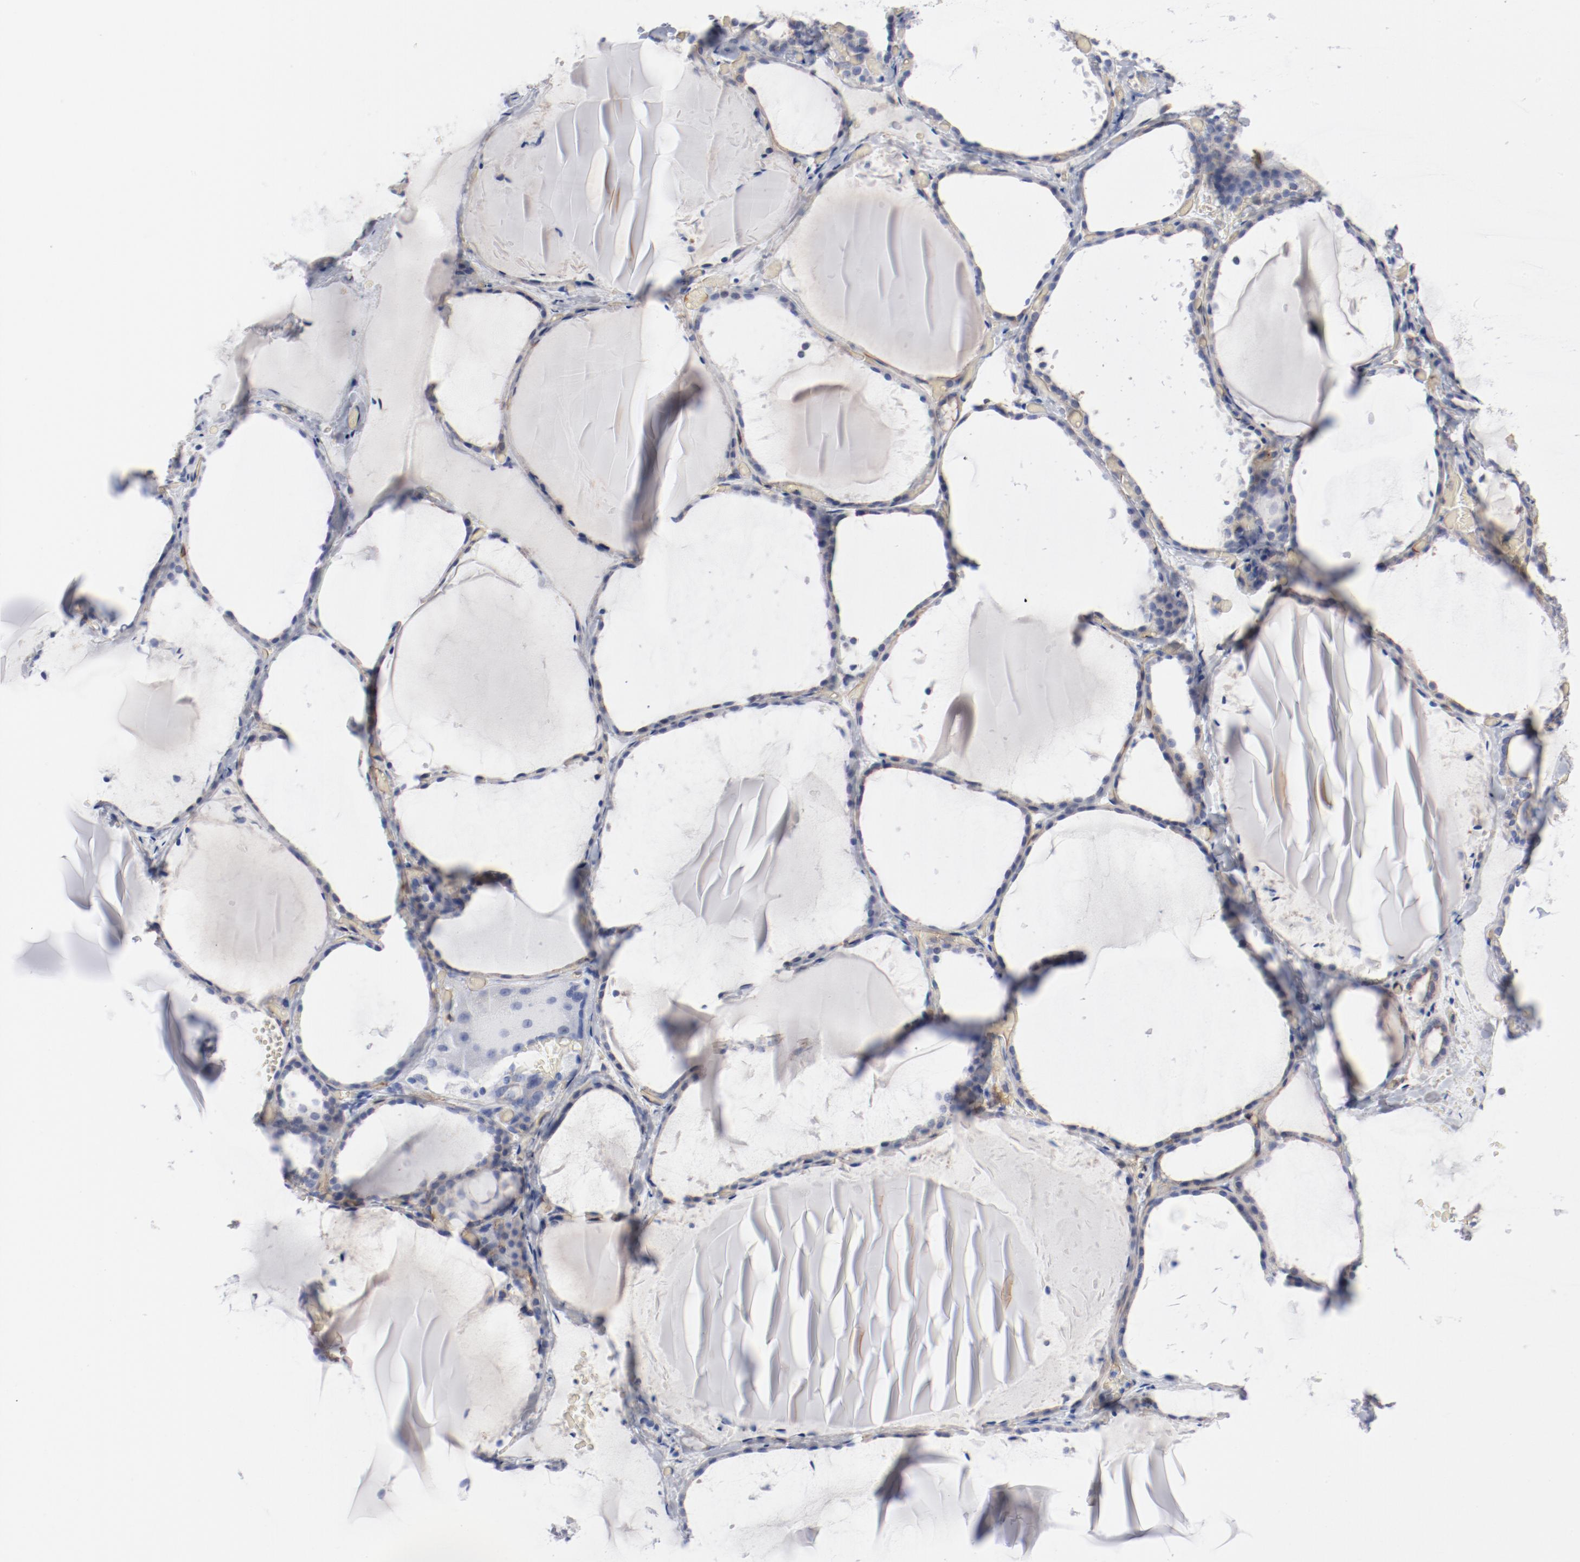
{"staining": {"intensity": "moderate", "quantity": ">75%", "location": "cytoplasmic/membranous"}, "tissue": "thyroid gland", "cell_type": "Glandular cells", "image_type": "normal", "snomed": [{"axis": "morphology", "description": "Normal tissue, NOS"}, {"axis": "topography", "description": "Thyroid gland"}], "caption": "The immunohistochemical stain labels moderate cytoplasmic/membranous expression in glandular cells of unremarkable thyroid gland.", "gene": "SHANK3", "patient": {"sex": "female", "age": 22}}